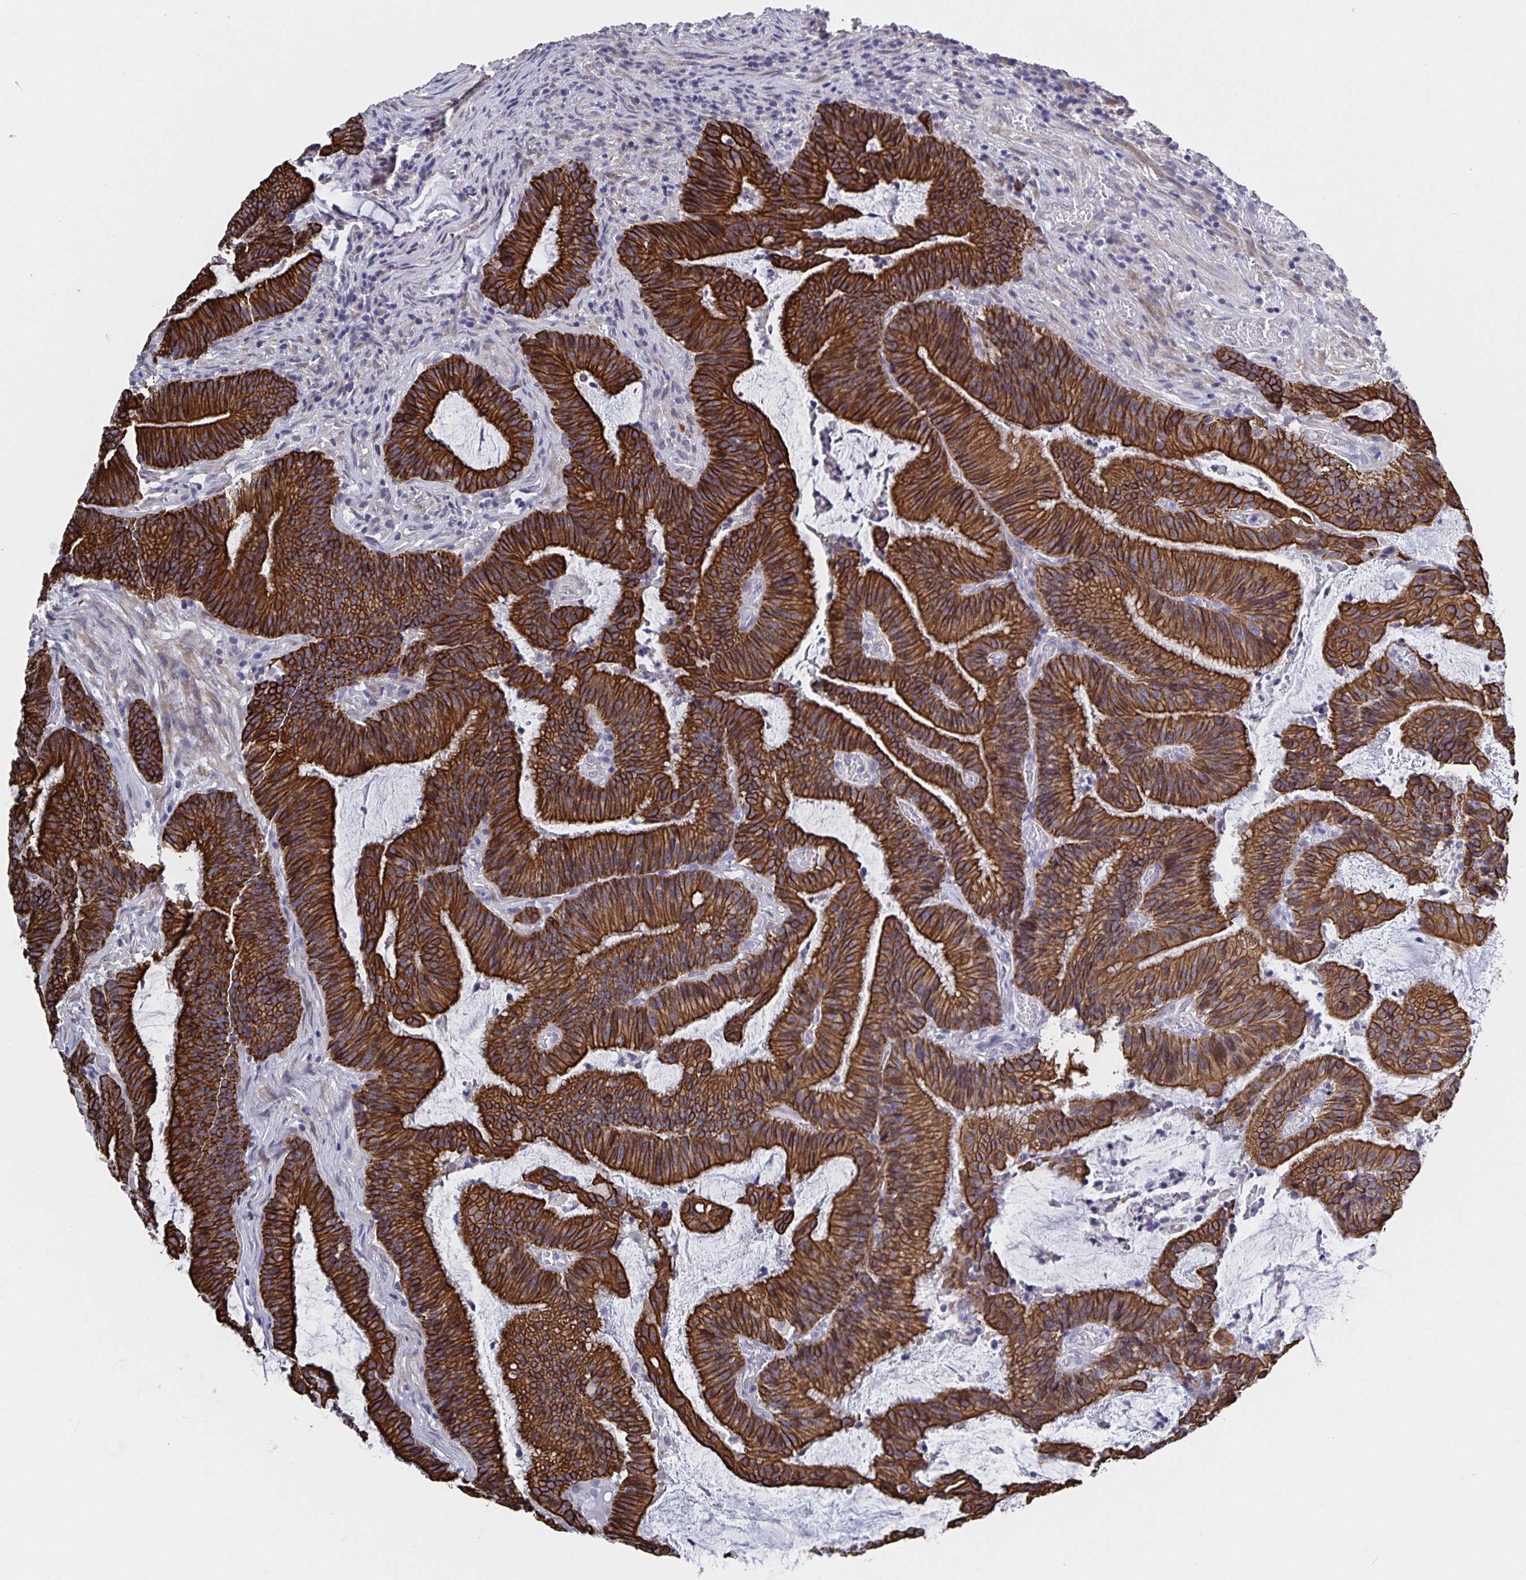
{"staining": {"intensity": "strong", "quantity": ">75%", "location": "cytoplasmic/membranous"}, "tissue": "colorectal cancer", "cell_type": "Tumor cells", "image_type": "cancer", "snomed": [{"axis": "morphology", "description": "Adenocarcinoma, NOS"}, {"axis": "topography", "description": "Colon"}], "caption": "Immunohistochemistry (IHC) photomicrograph of human colorectal cancer stained for a protein (brown), which demonstrates high levels of strong cytoplasmic/membranous positivity in about >75% of tumor cells.", "gene": "ZIK1", "patient": {"sex": "female", "age": 78}}